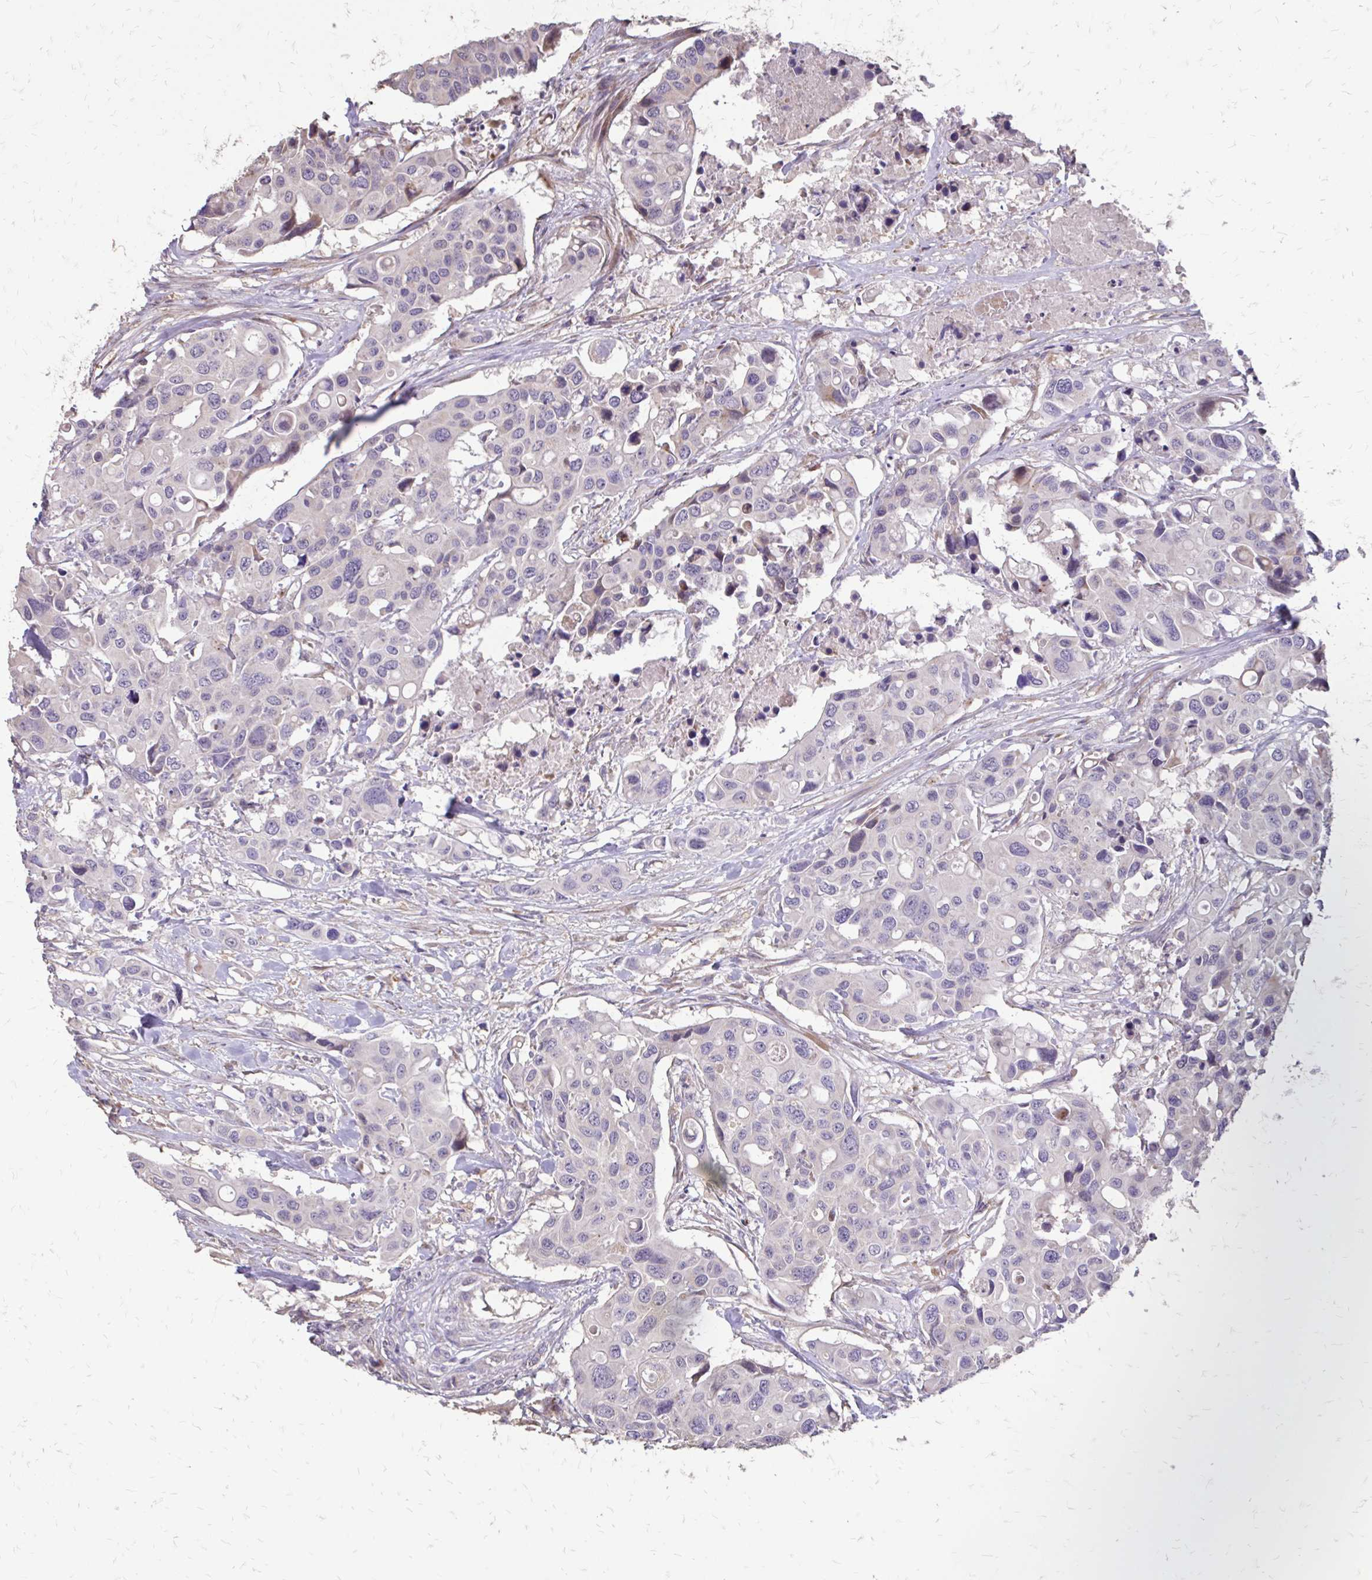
{"staining": {"intensity": "negative", "quantity": "none", "location": "none"}, "tissue": "colorectal cancer", "cell_type": "Tumor cells", "image_type": "cancer", "snomed": [{"axis": "morphology", "description": "Adenocarcinoma, NOS"}, {"axis": "topography", "description": "Colon"}], "caption": "The histopathology image displays no staining of tumor cells in adenocarcinoma (colorectal).", "gene": "MYORG", "patient": {"sex": "male", "age": 77}}